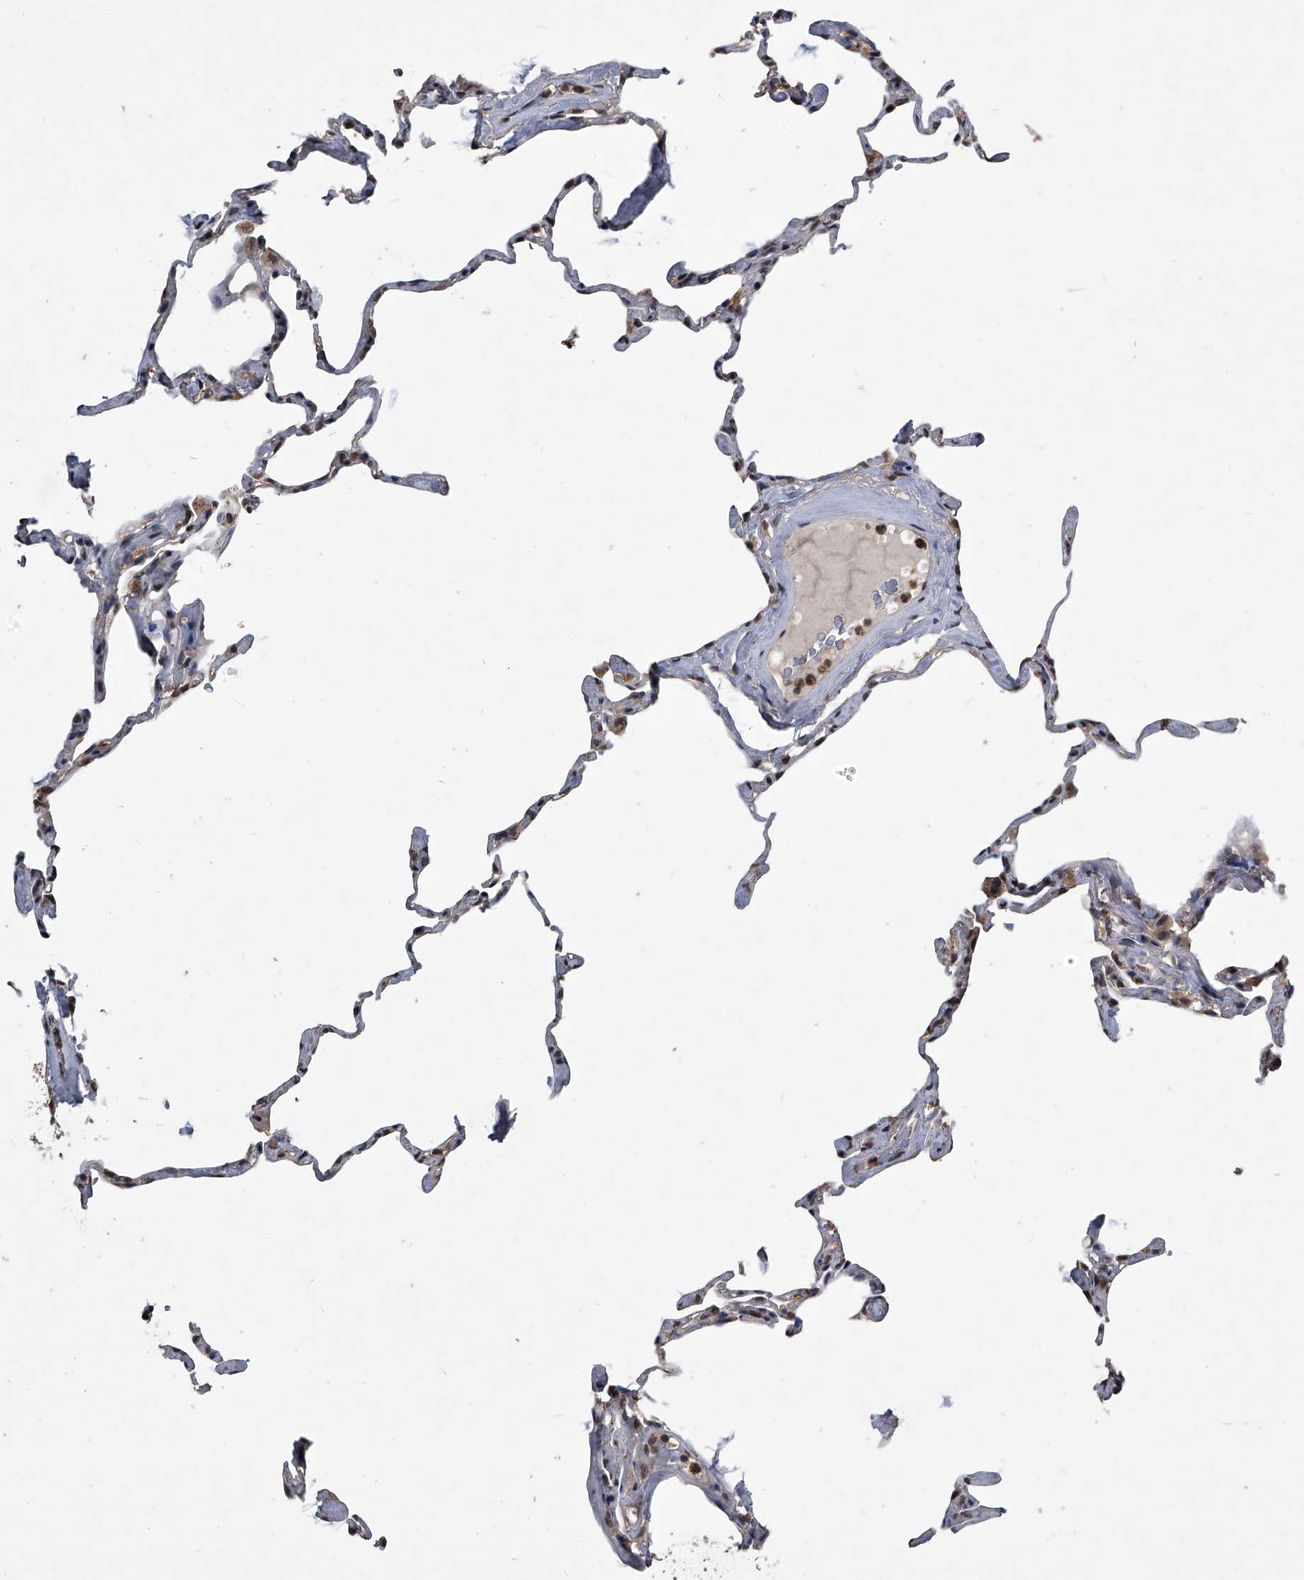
{"staining": {"intensity": "moderate", "quantity": "<25%", "location": "nuclear"}, "tissue": "lung", "cell_type": "Alveolar cells", "image_type": "normal", "snomed": [{"axis": "morphology", "description": "Normal tissue, NOS"}, {"axis": "topography", "description": "Lung"}], "caption": "This histopathology image displays IHC staining of benign lung, with low moderate nuclear expression in approximately <25% of alveolar cells.", "gene": "TSNAX", "patient": {"sex": "male", "age": 65}}